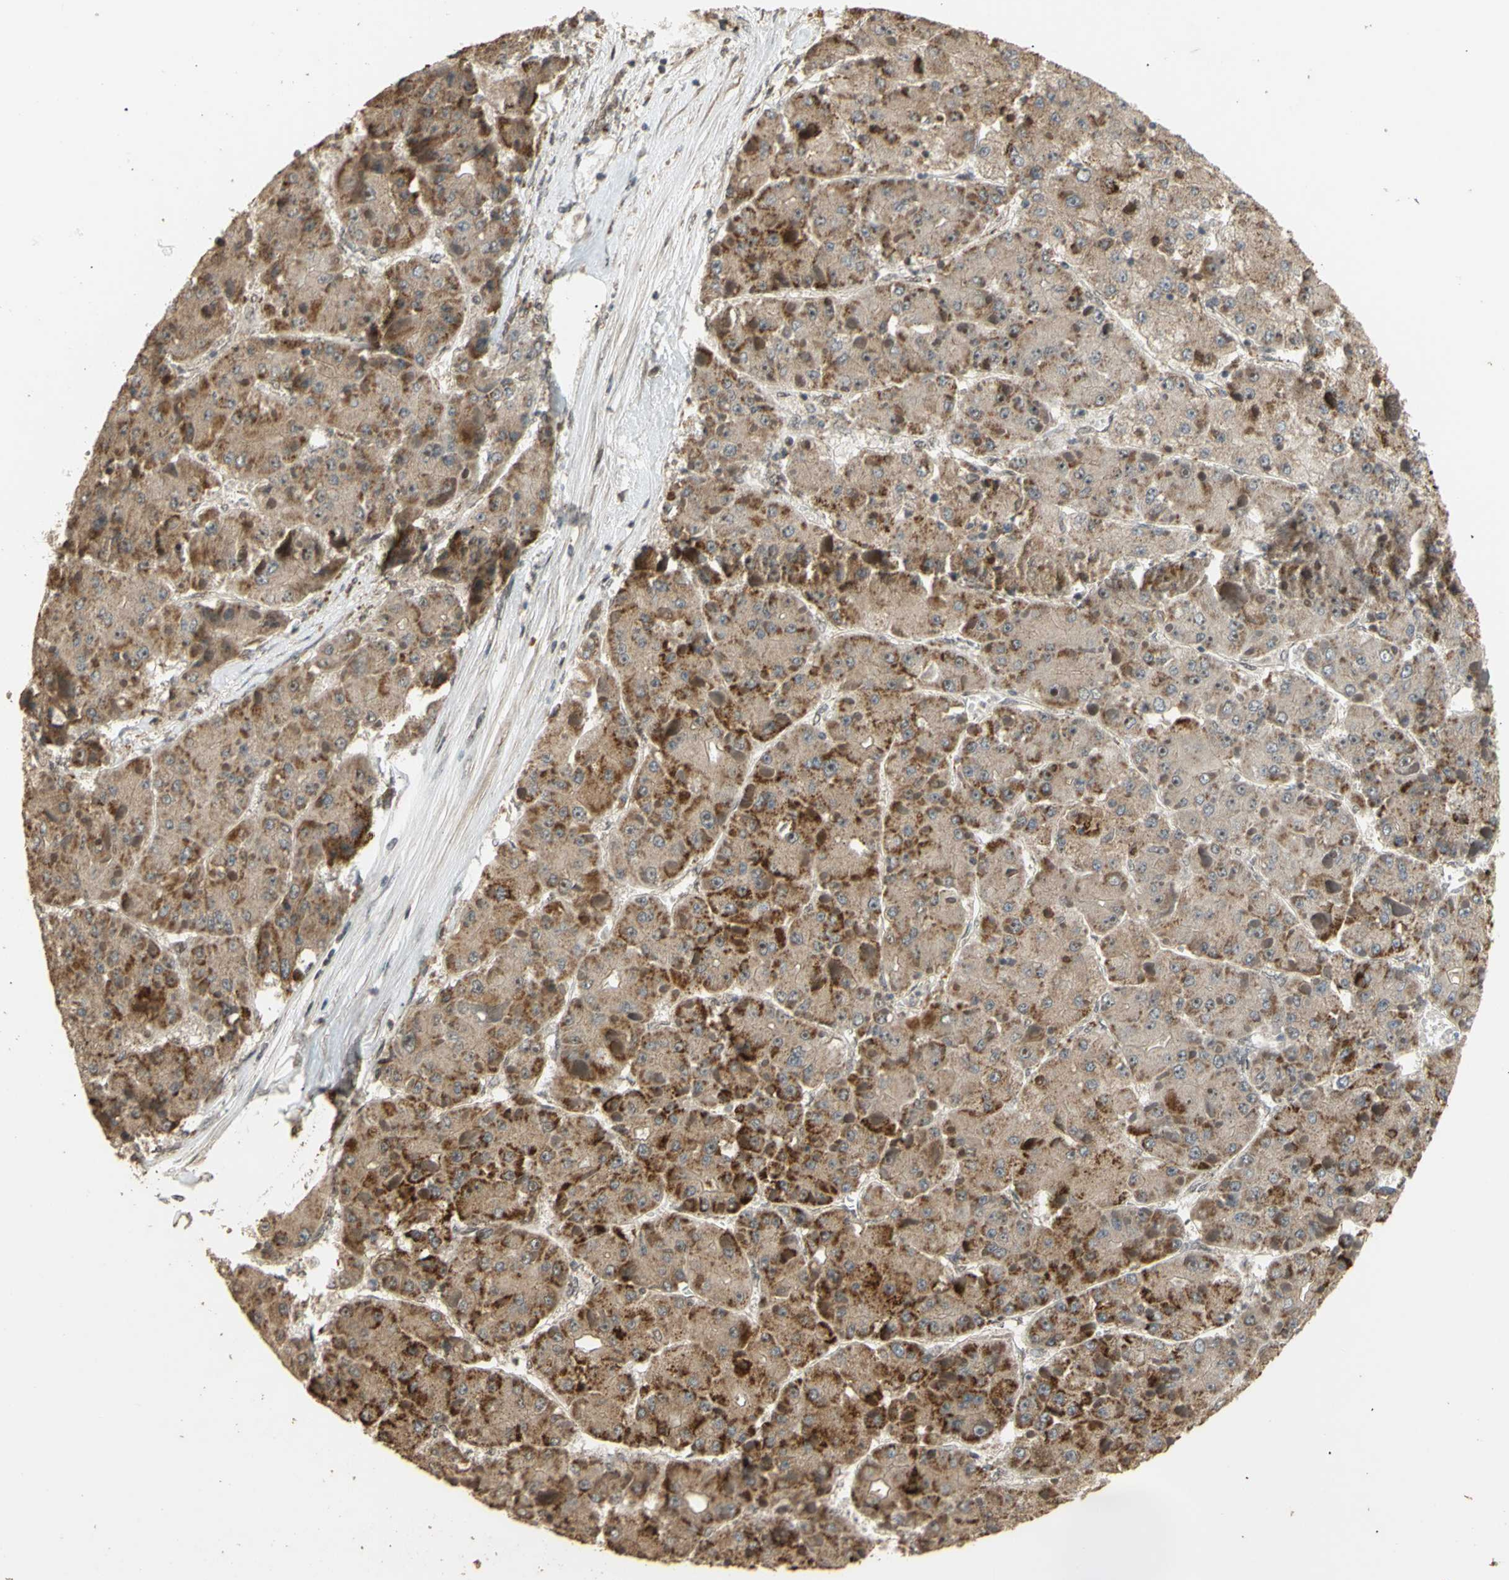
{"staining": {"intensity": "moderate", "quantity": ">75%", "location": "cytoplasmic/membranous"}, "tissue": "liver cancer", "cell_type": "Tumor cells", "image_type": "cancer", "snomed": [{"axis": "morphology", "description": "Carcinoma, Hepatocellular, NOS"}, {"axis": "topography", "description": "Liver"}], "caption": "The photomicrograph demonstrates immunohistochemical staining of liver hepatocellular carcinoma. There is moderate cytoplasmic/membranous expression is present in about >75% of tumor cells. (Brightfield microscopy of DAB IHC at high magnification).", "gene": "GTF2E2", "patient": {"sex": "female", "age": 73}}